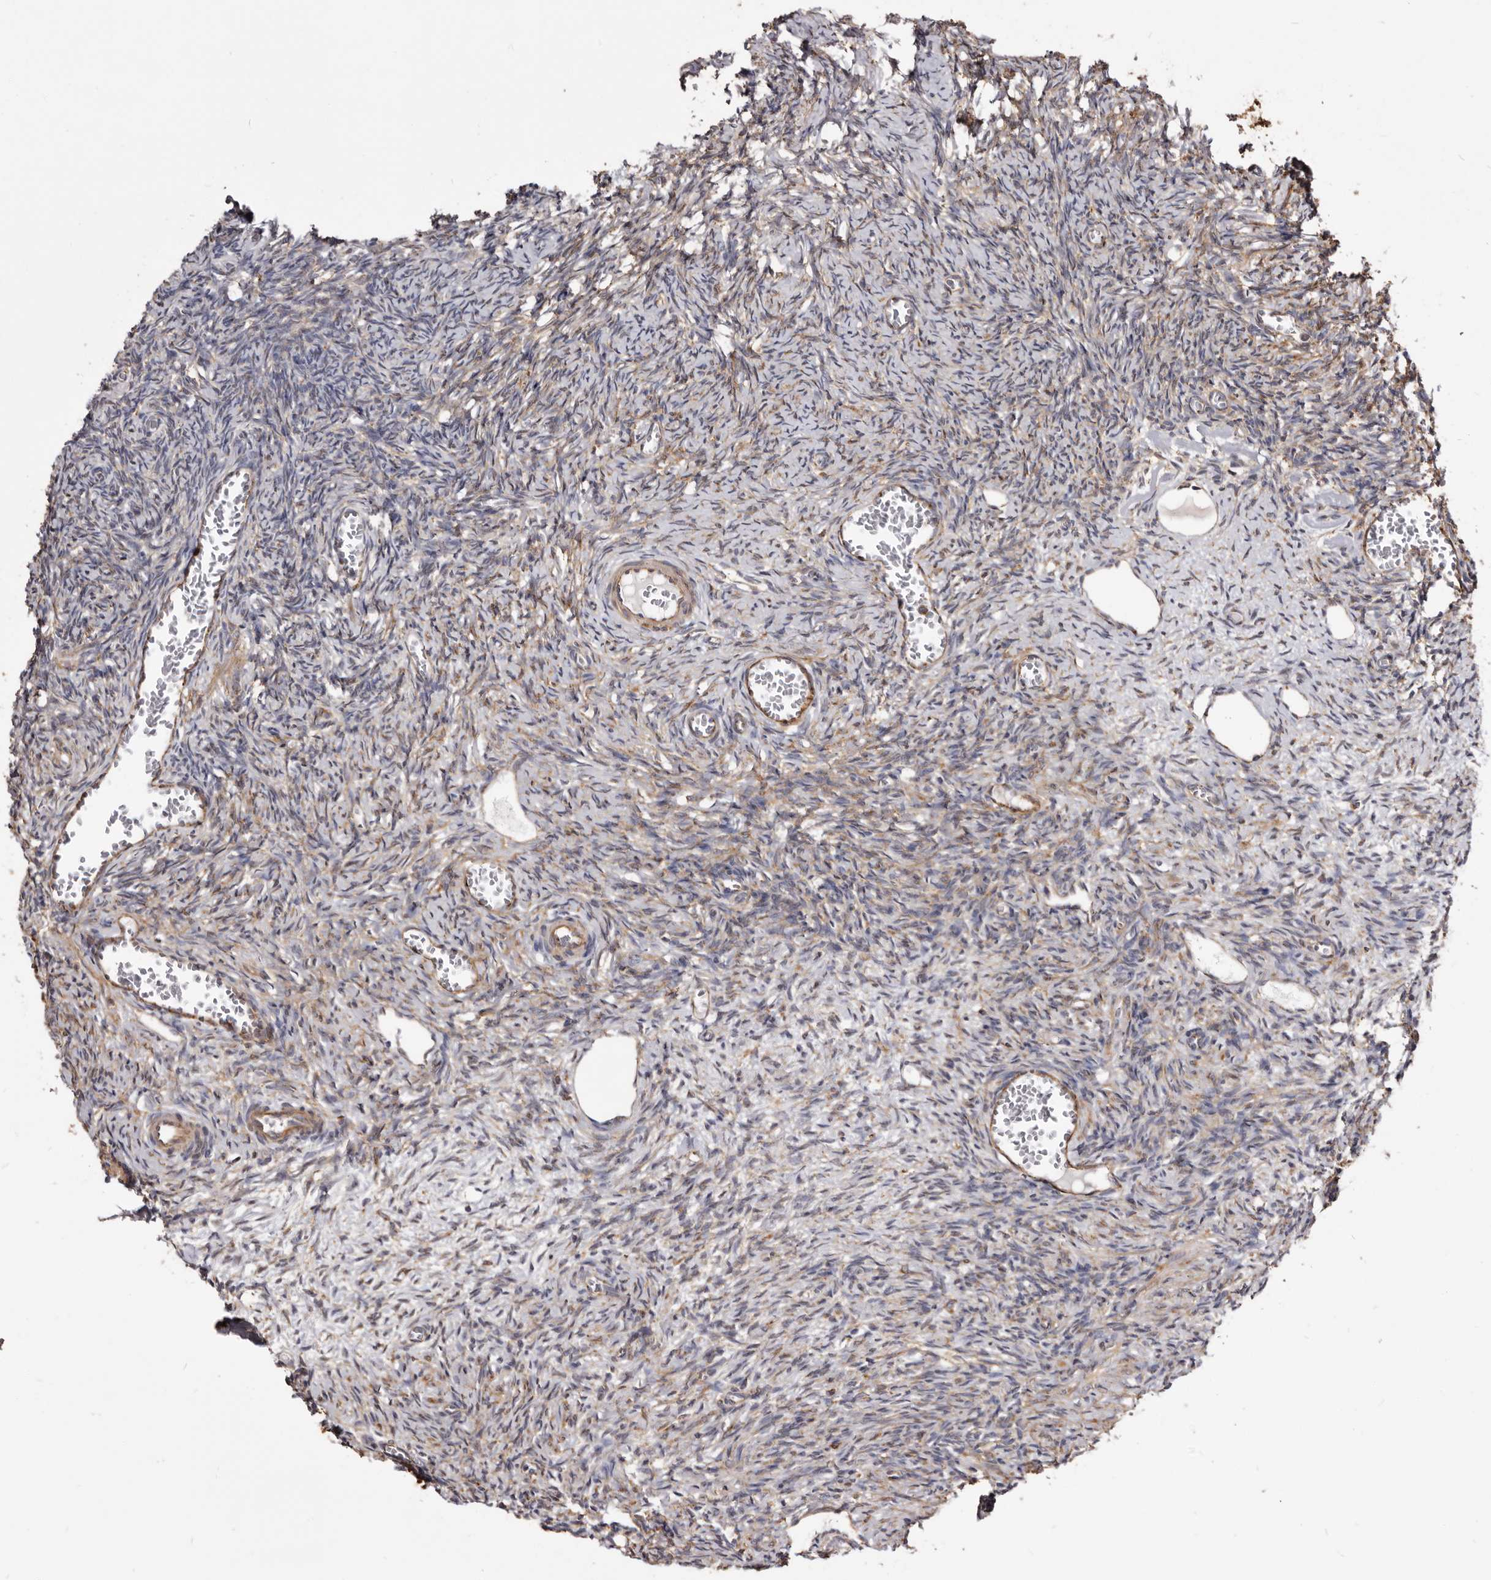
{"staining": {"intensity": "weak", "quantity": "25%-75%", "location": "cytoplasmic/membranous"}, "tissue": "ovary", "cell_type": "Ovarian stroma cells", "image_type": "normal", "snomed": [{"axis": "morphology", "description": "Normal tissue, NOS"}, {"axis": "topography", "description": "Ovary"}], "caption": "Immunohistochemistry photomicrograph of benign ovary: ovary stained using immunohistochemistry displays low levels of weak protein expression localized specifically in the cytoplasmic/membranous of ovarian stroma cells, appearing as a cytoplasmic/membranous brown color.", "gene": "TPD52", "patient": {"sex": "female", "age": 27}}